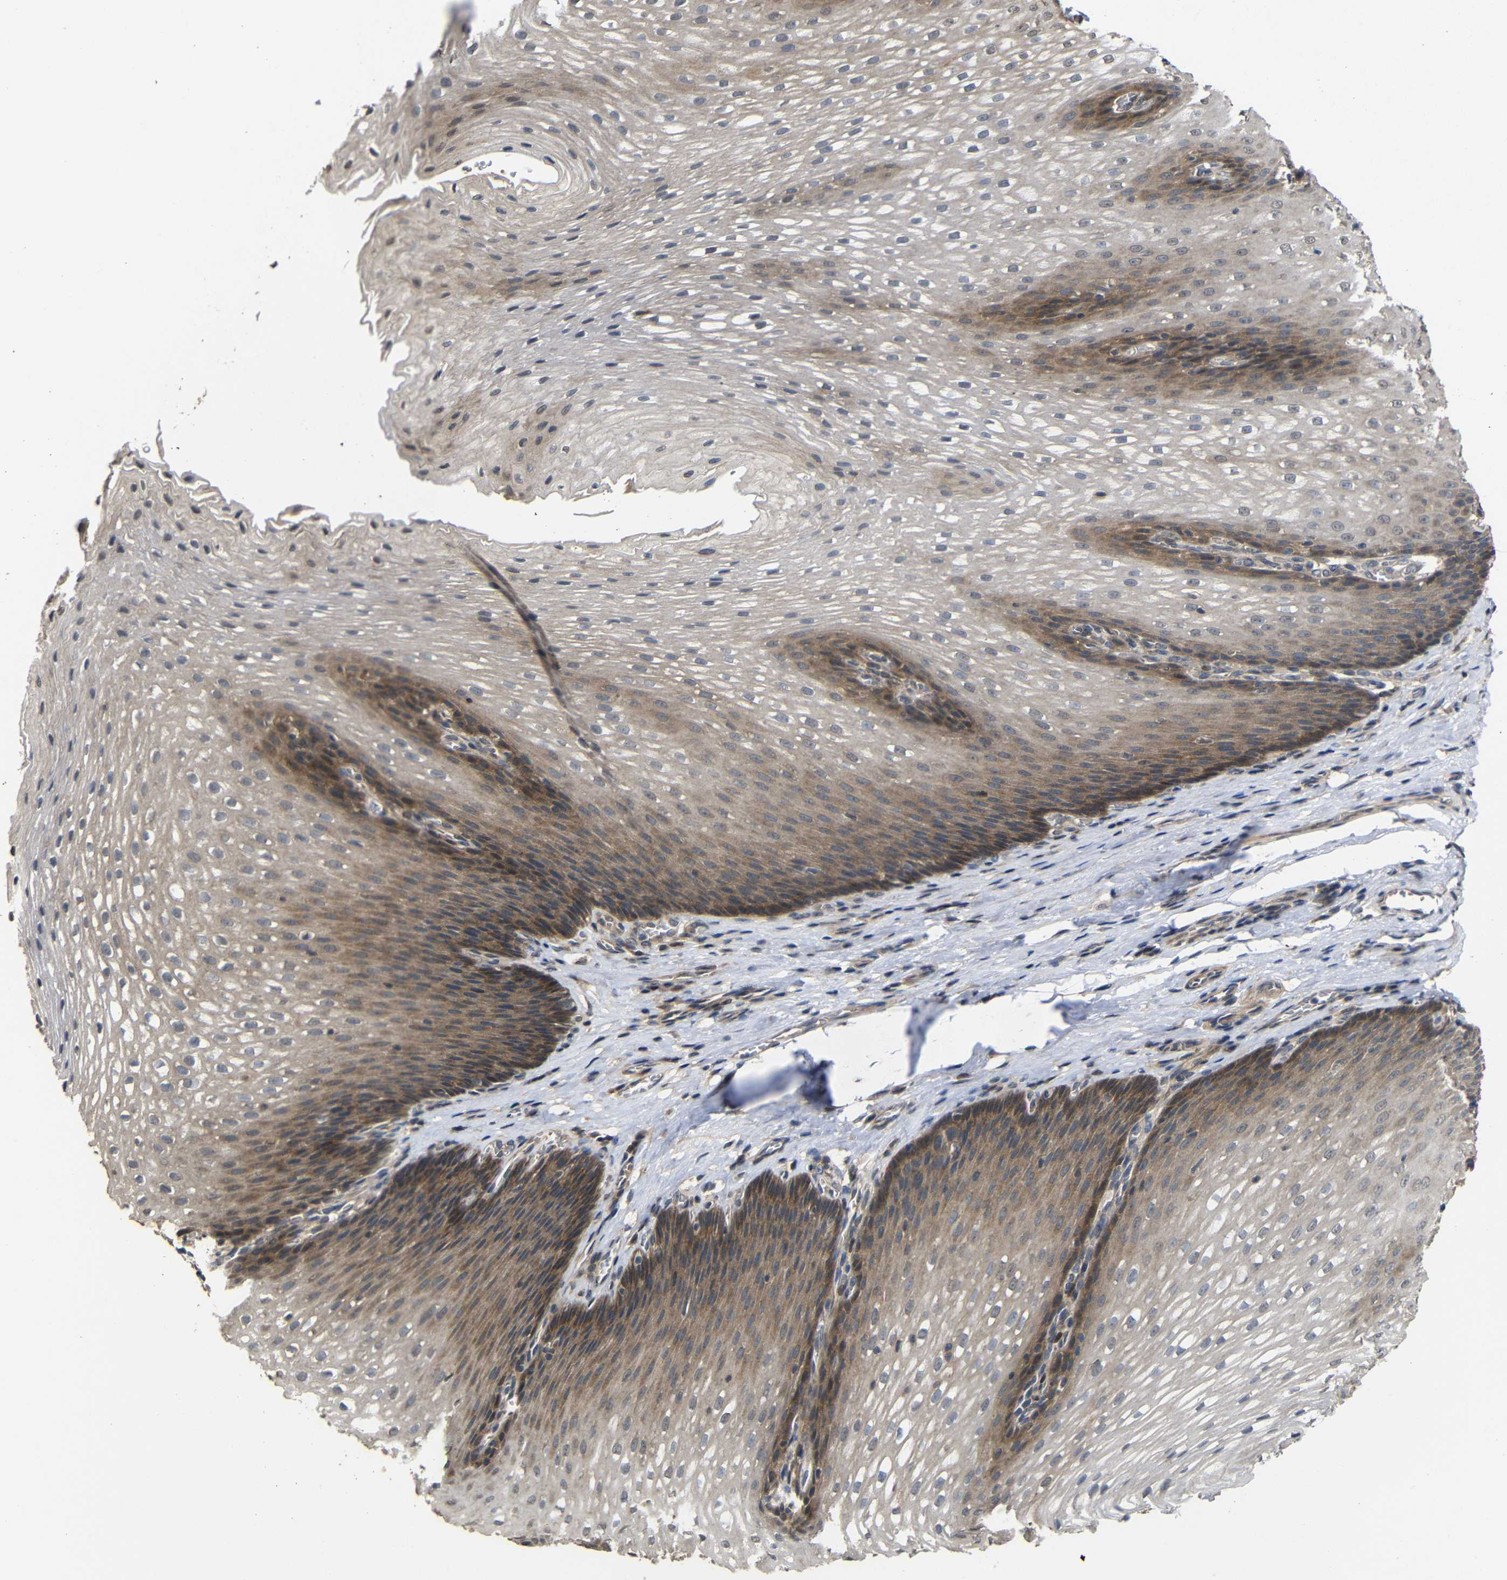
{"staining": {"intensity": "moderate", "quantity": "<25%", "location": "cytoplasmic/membranous"}, "tissue": "esophagus", "cell_type": "Squamous epithelial cells", "image_type": "normal", "snomed": [{"axis": "morphology", "description": "Normal tissue, NOS"}, {"axis": "topography", "description": "Esophagus"}], "caption": "A photomicrograph of human esophagus stained for a protein reveals moderate cytoplasmic/membranous brown staining in squamous epithelial cells.", "gene": "ATG12", "patient": {"sex": "male", "age": 48}}